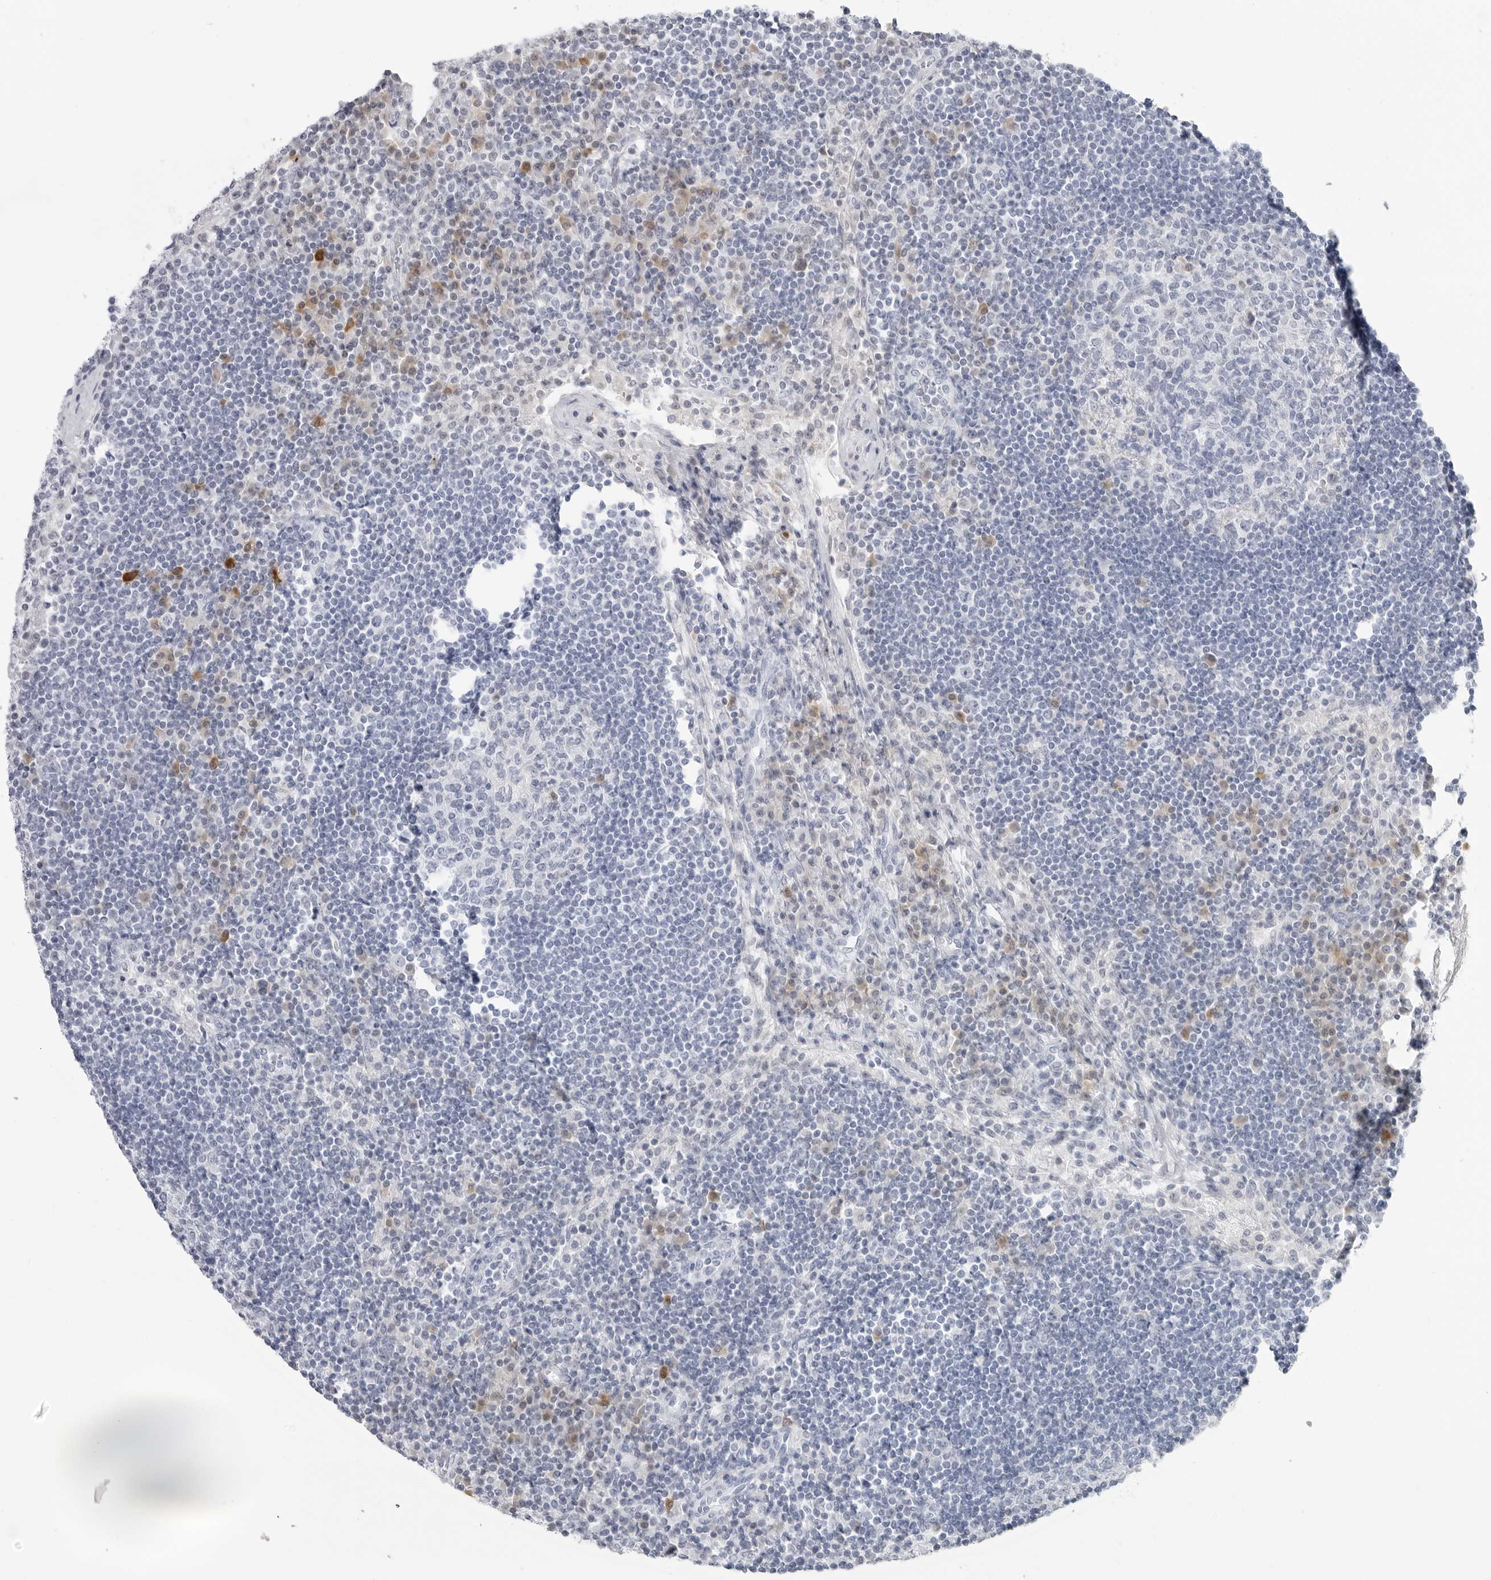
{"staining": {"intensity": "negative", "quantity": "none", "location": "none"}, "tissue": "lymph node", "cell_type": "Germinal center cells", "image_type": "normal", "snomed": [{"axis": "morphology", "description": "Normal tissue, NOS"}, {"axis": "topography", "description": "Lymph node"}], "caption": "DAB (3,3'-diaminobenzidine) immunohistochemical staining of normal lymph node demonstrates no significant staining in germinal center cells. The staining is performed using DAB brown chromogen with nuclei counter-stained in using hematoxylin.", "gene": "AMPD1", "patient": {"sex": "female", "age": 53}}